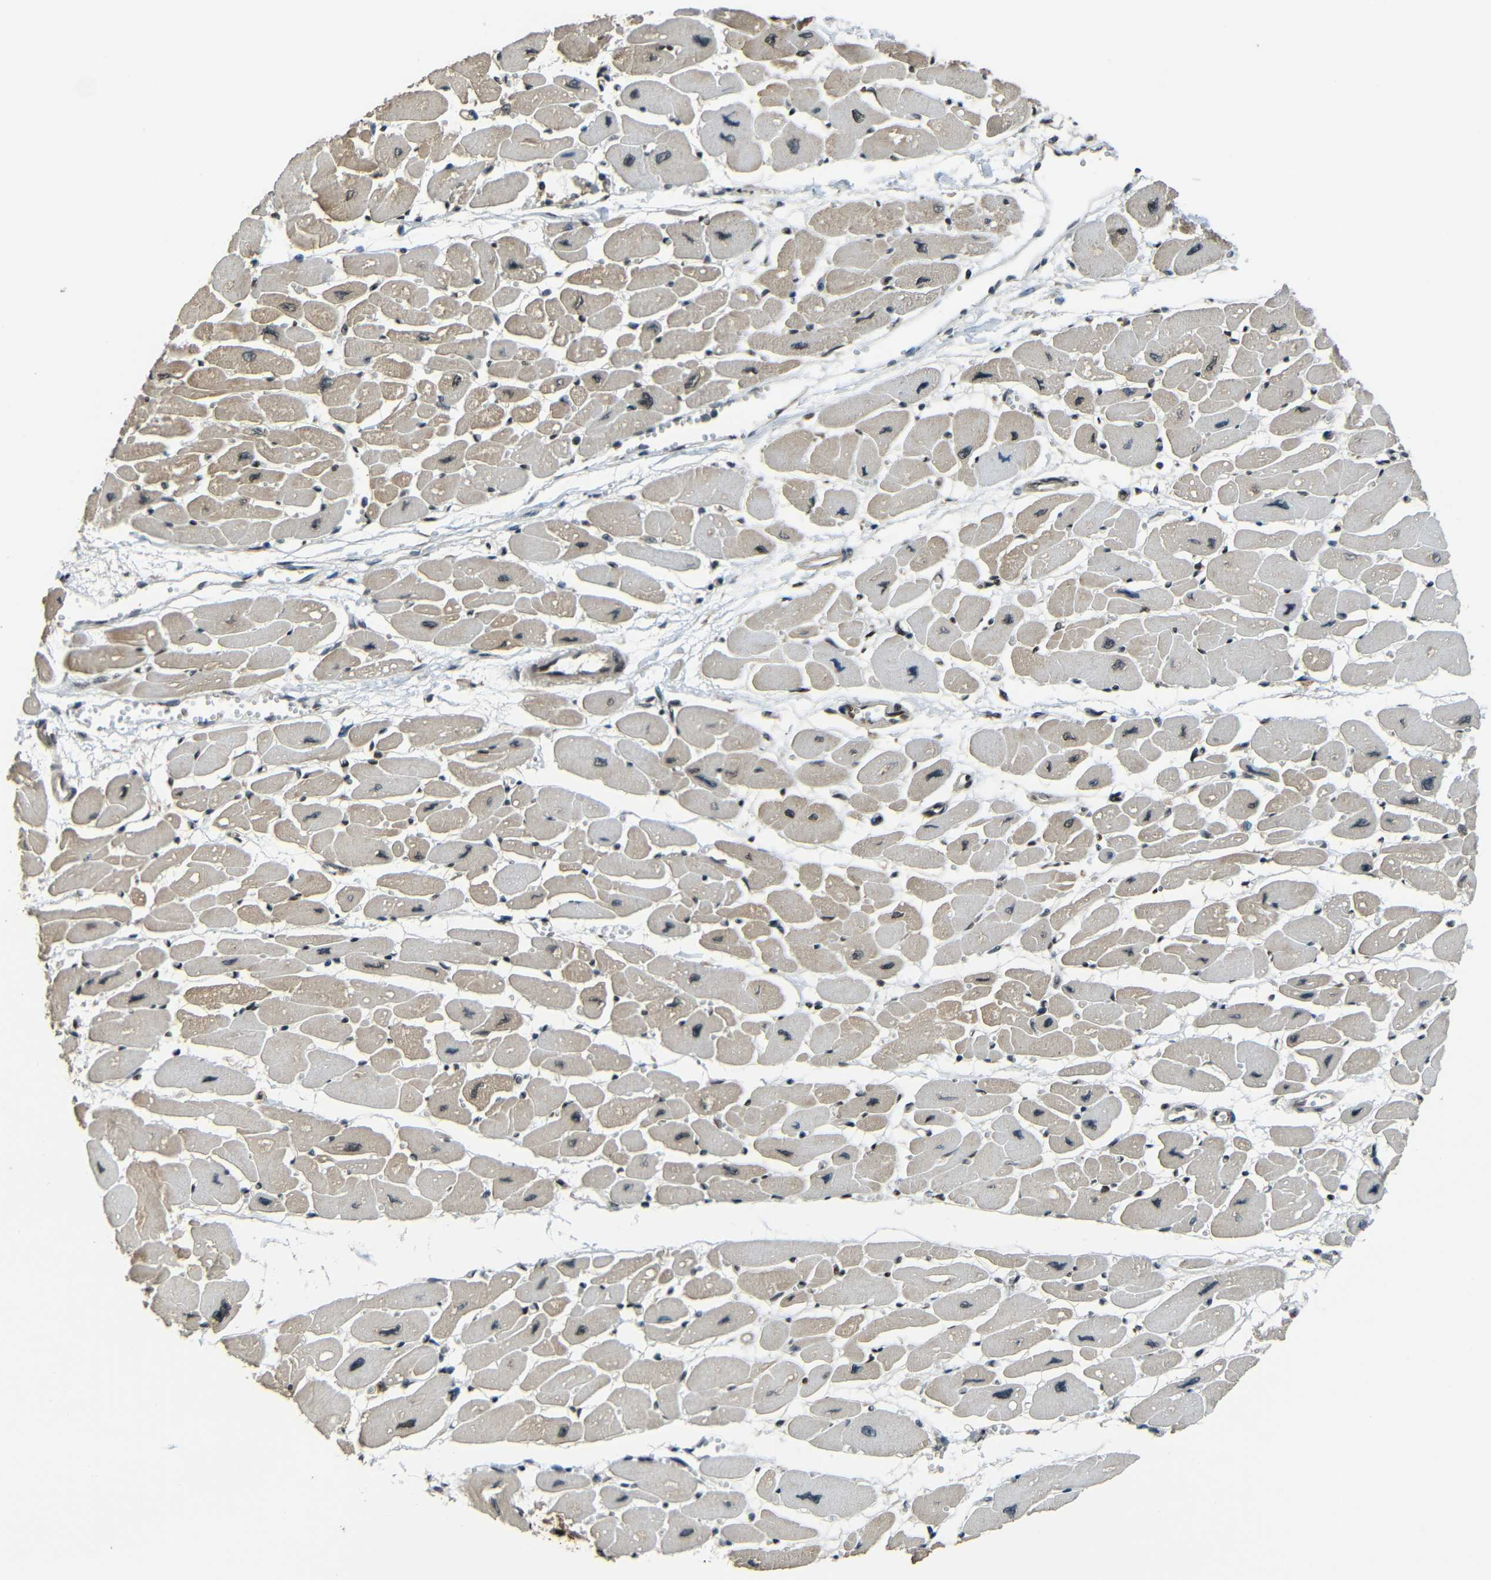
{"staining": {"intensity": "moderate", "quantity": "25%-75%", "location": "cytoplasmic/membranous"}, "tissue": "heart muscle", "cell_type": "Cardiomyocytes", "image_type": "normal", "snomed": [{"axis": "morphology", "description": "Normal tissue, NOS"}, {"axis": "topography", "description": "Heart"}], "caption": "Heart muscle stained with DAB immunohistochemistry (IHC) displays medium levels of moderate cytoplasmic/membranous staining in about 25%-75% of cardiomyocytes.", "gene": "PSIP1", "patient": {"sex": "female", "age": 54}}